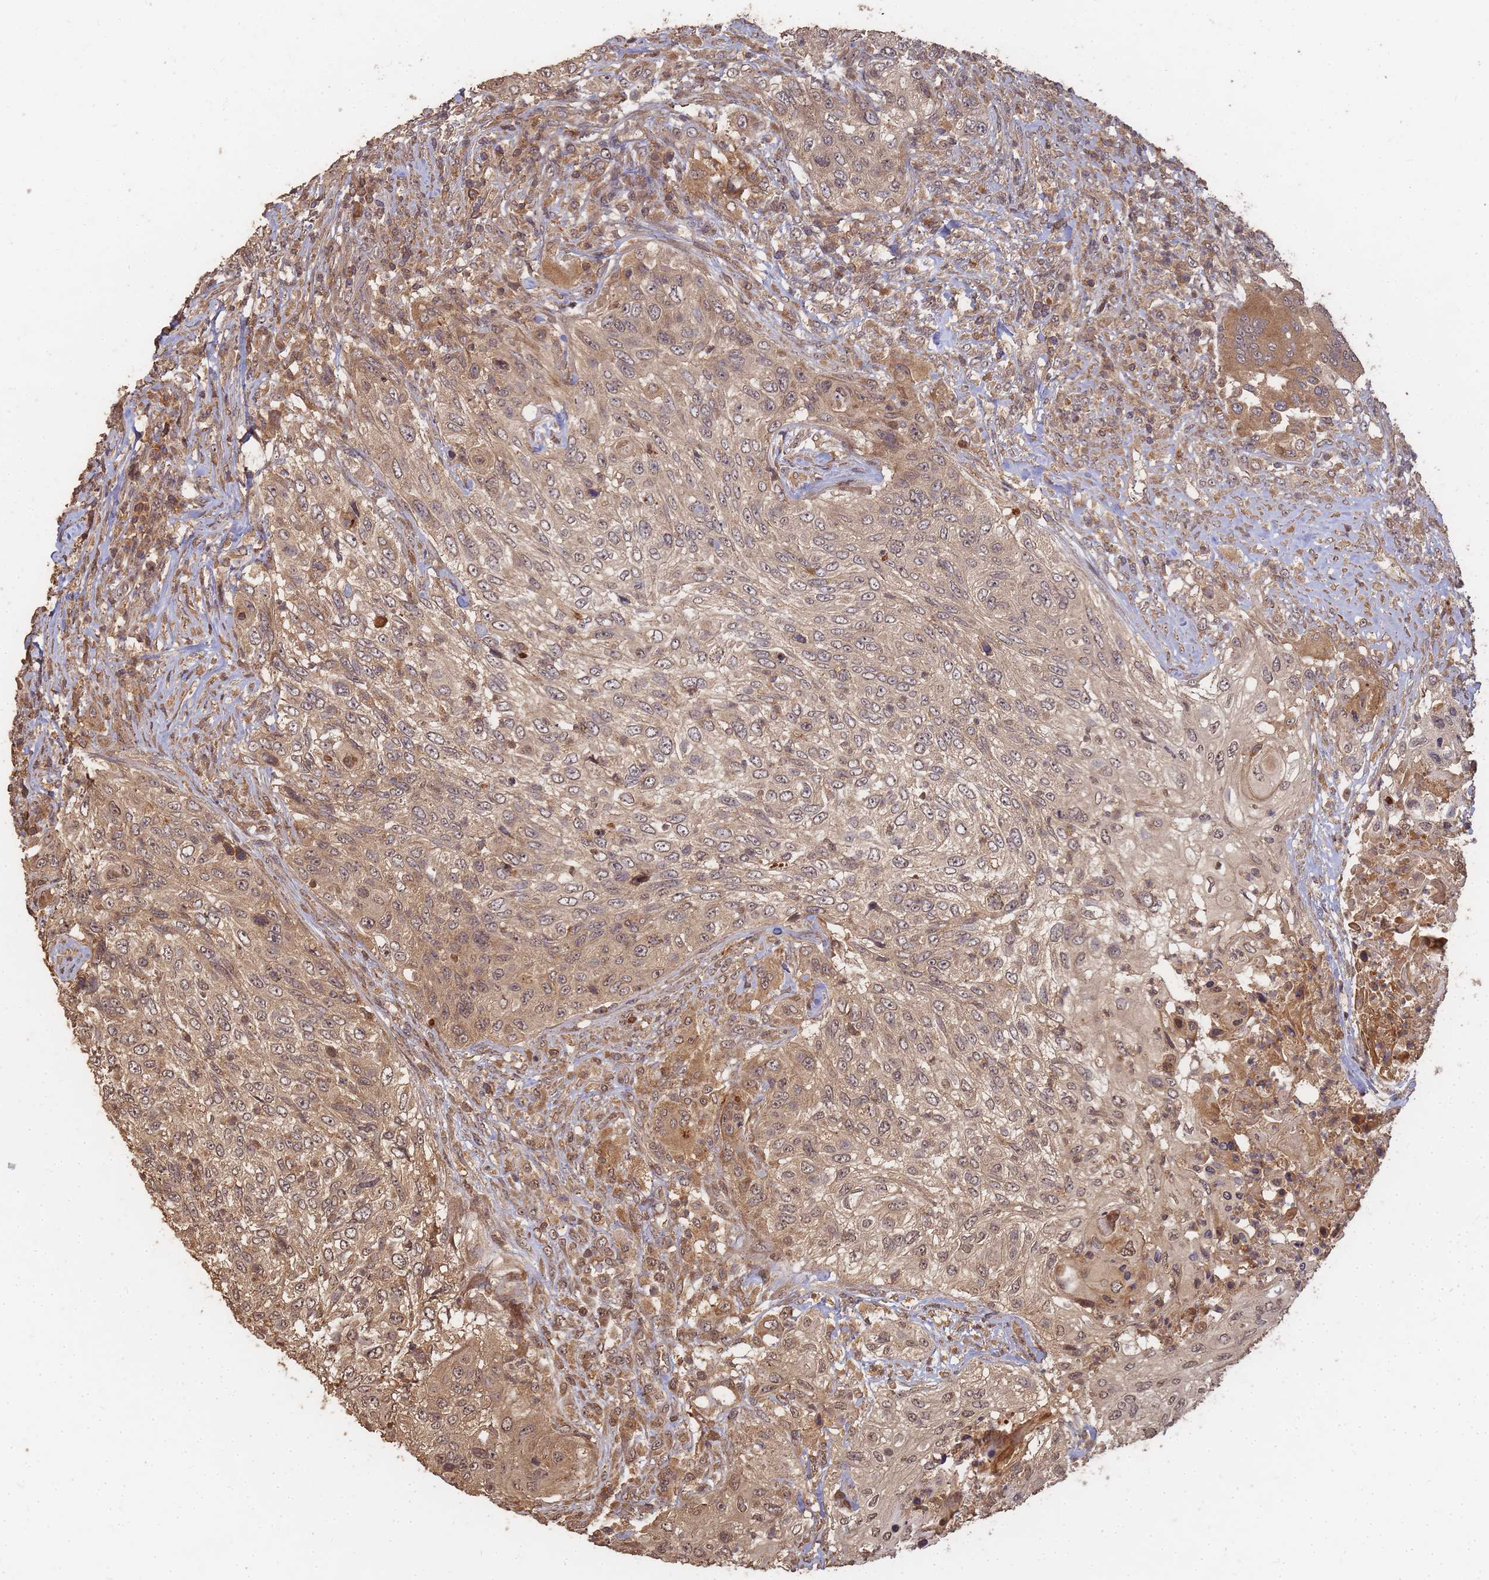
{"staining": {"intensity": "moderate", "quantity": ">75%", "location": "cytoplasmic/membranous,nuclear"}, "tissue": "urothelial cancer", "cell_type": "Tumor cells", "image_type": "cancer", "snomed": [{"axis": "morphology", "description": "Urothelial carcinoma, High grade"}, {"axis": "topography", "description": "Urinary bladder"}], "caption": "Immunohistochemistry (IHC) image of neoplastic tissue: human high-grade urothelial carcinoma stained using IHC shows medium levels of moderate protein expression localized specifically in the cytoplasmic/membranous and nuclear of tumor cells, appearing as a cytoplasmic/membranous and nuclear brown color.", "gene": "ALKBH1", "patient": {"sex": "female", "age": 60}}